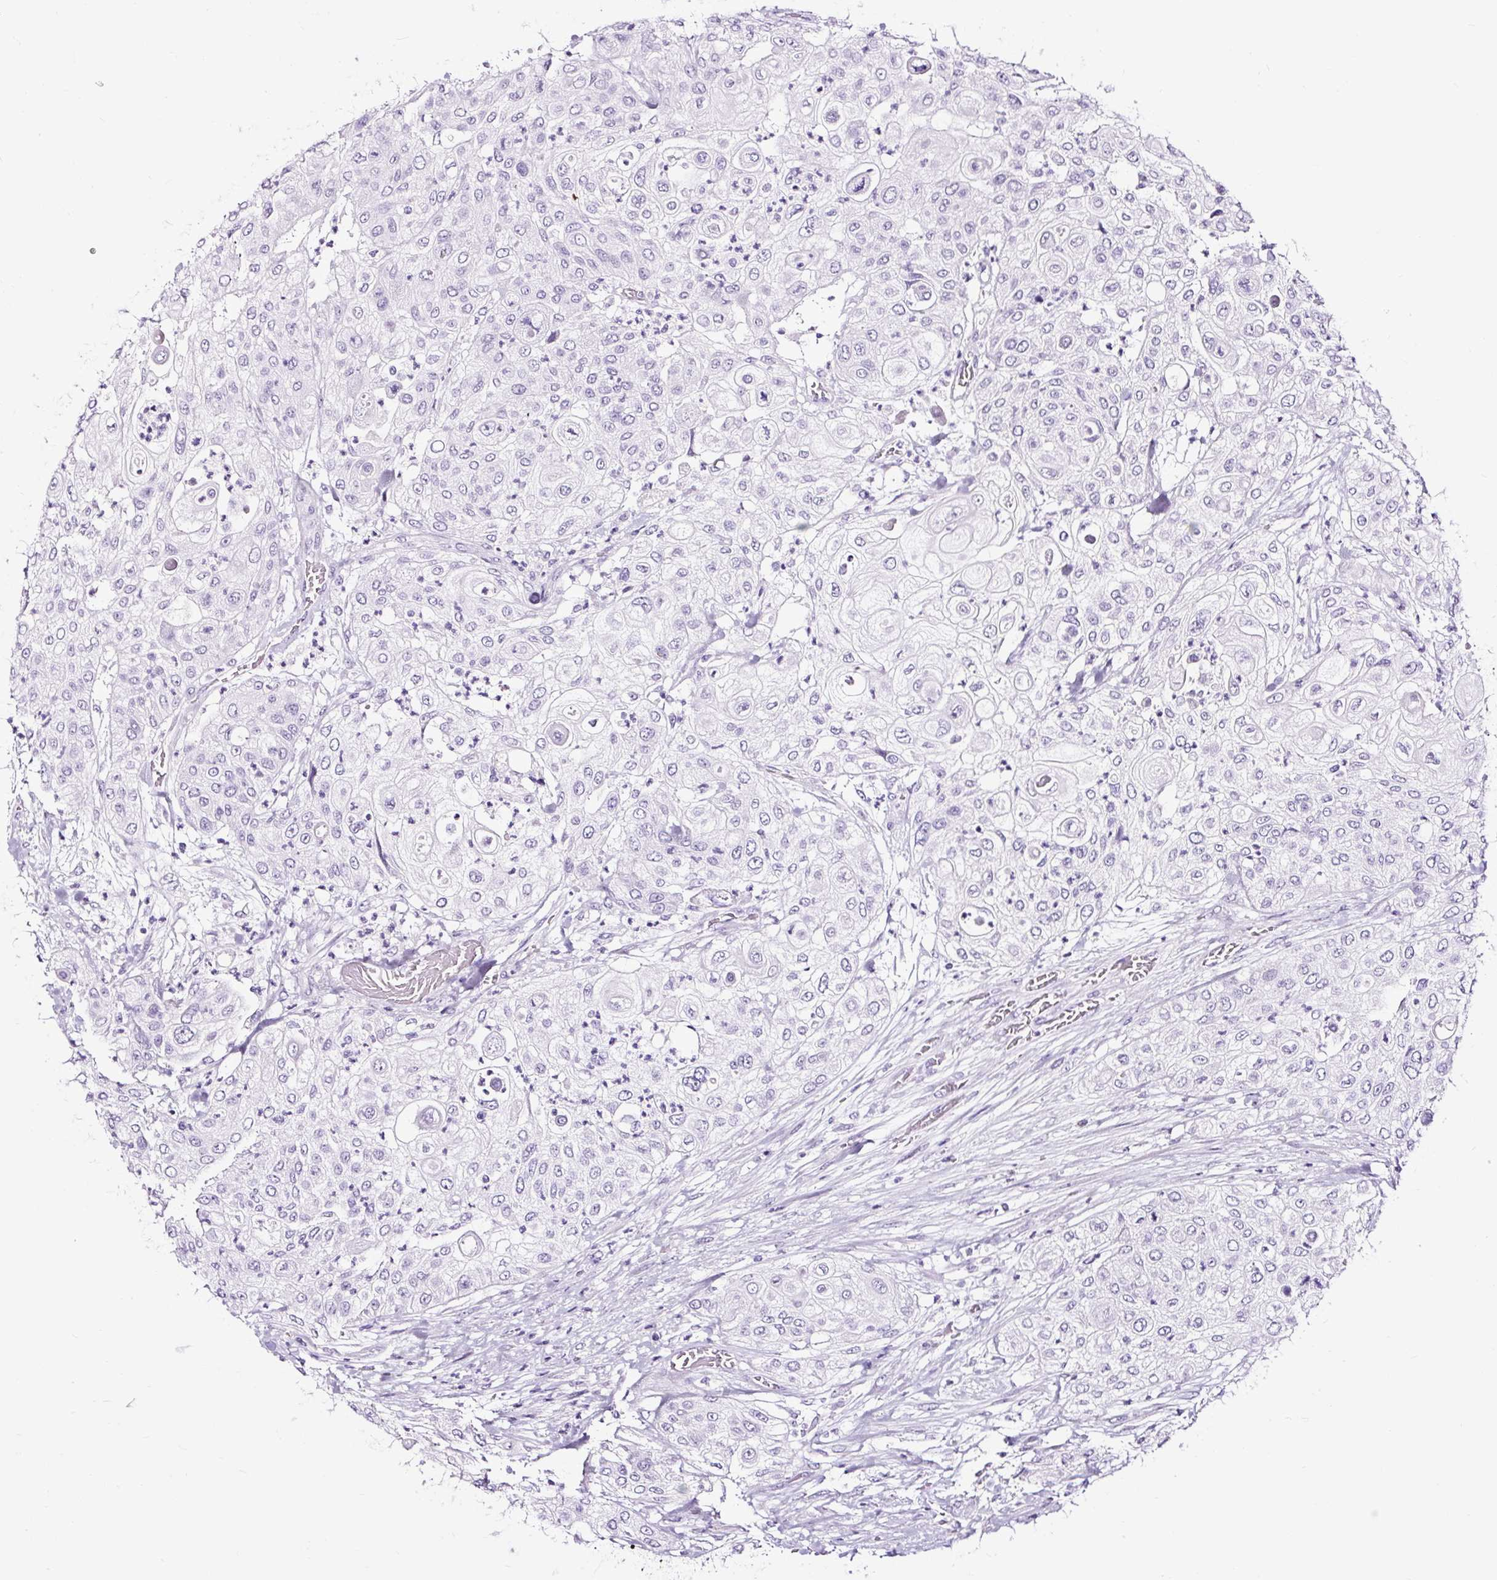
{"staining": {"intensity": "negative", "quantity": "none", "location": "none"}, "tissue": "urothelial cancer", "cell_type": "Tumor cells", "image_type": "cancer", "snomed": [{"axis": "morphology", "description": "Urothelial carcinoma, High grade"}, {"axis": "topography", "description": "Urinary bladder"}], "caption": "The IHC image has no significant staining in tumor cells of urothelial carcinoma (high-grade) tissue.", "gene": "NPHS2", "patient": {"sex": "female", "age": 79}}